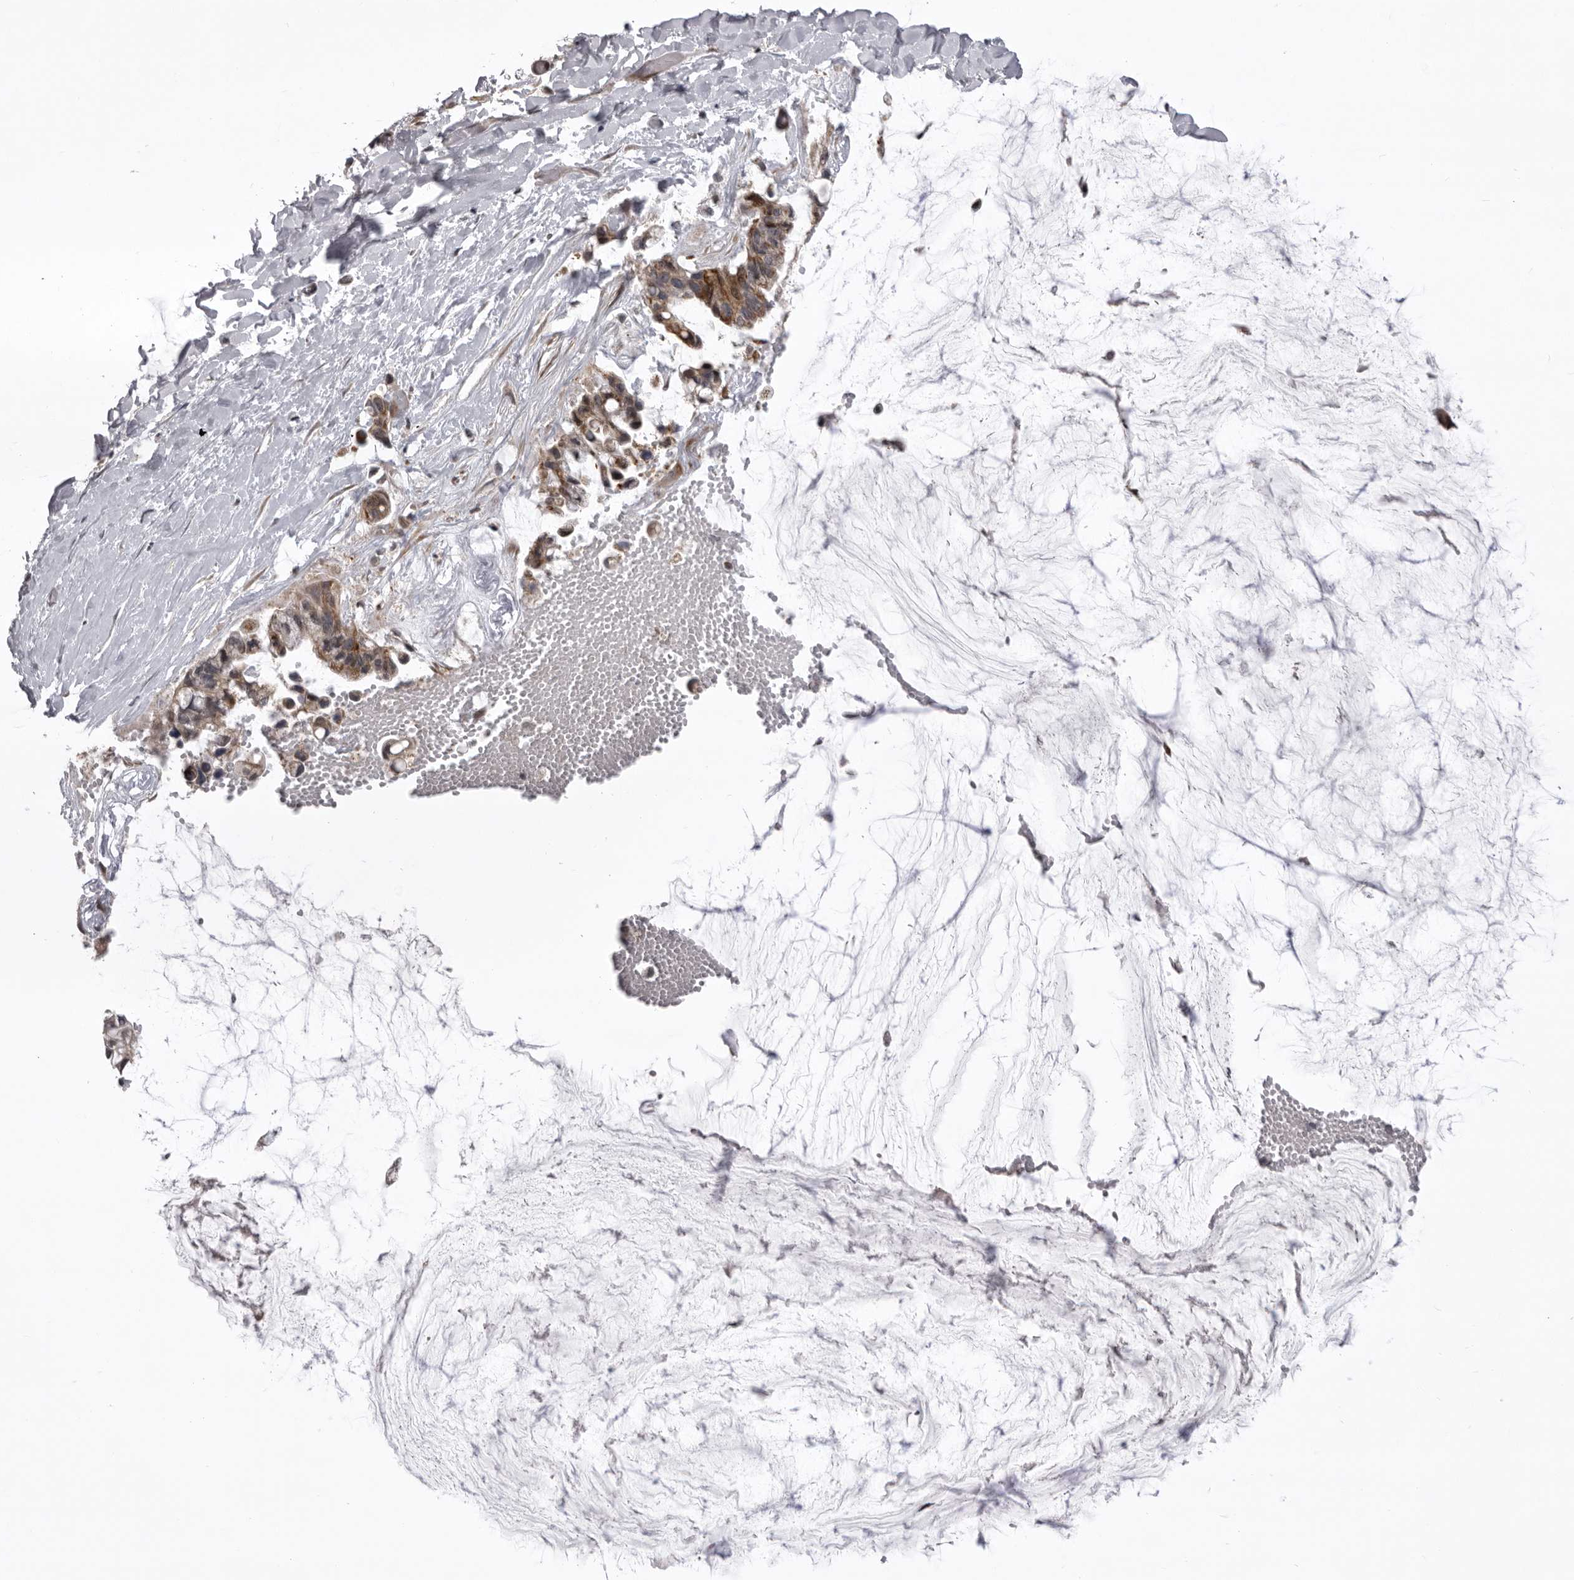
{"staining": {"intensity": "moderate", "quantity": ">75%", "location": "cytoplasmic/membranous"}, "tissue": "ovarian cancer", "cell_type": "Tumor cells", "image_type": "cancer", "snomed": [{"axis": "morphology", "description": "Cystadenocarcinoma, mucinous, NOS"}, {"axis": "topography", "description": "Ovary"}], "caption": "A high-resolution image shows immunohistochemistry (IHC) staining of ovarian cancer (mucinous cystadenocarcinoma), which exhibits moderate cytoplasmic/membranous positivity in about >75% of tumor cells.", "gene": "C1orf109", "patient": {"sex": "female", "age": 39}}